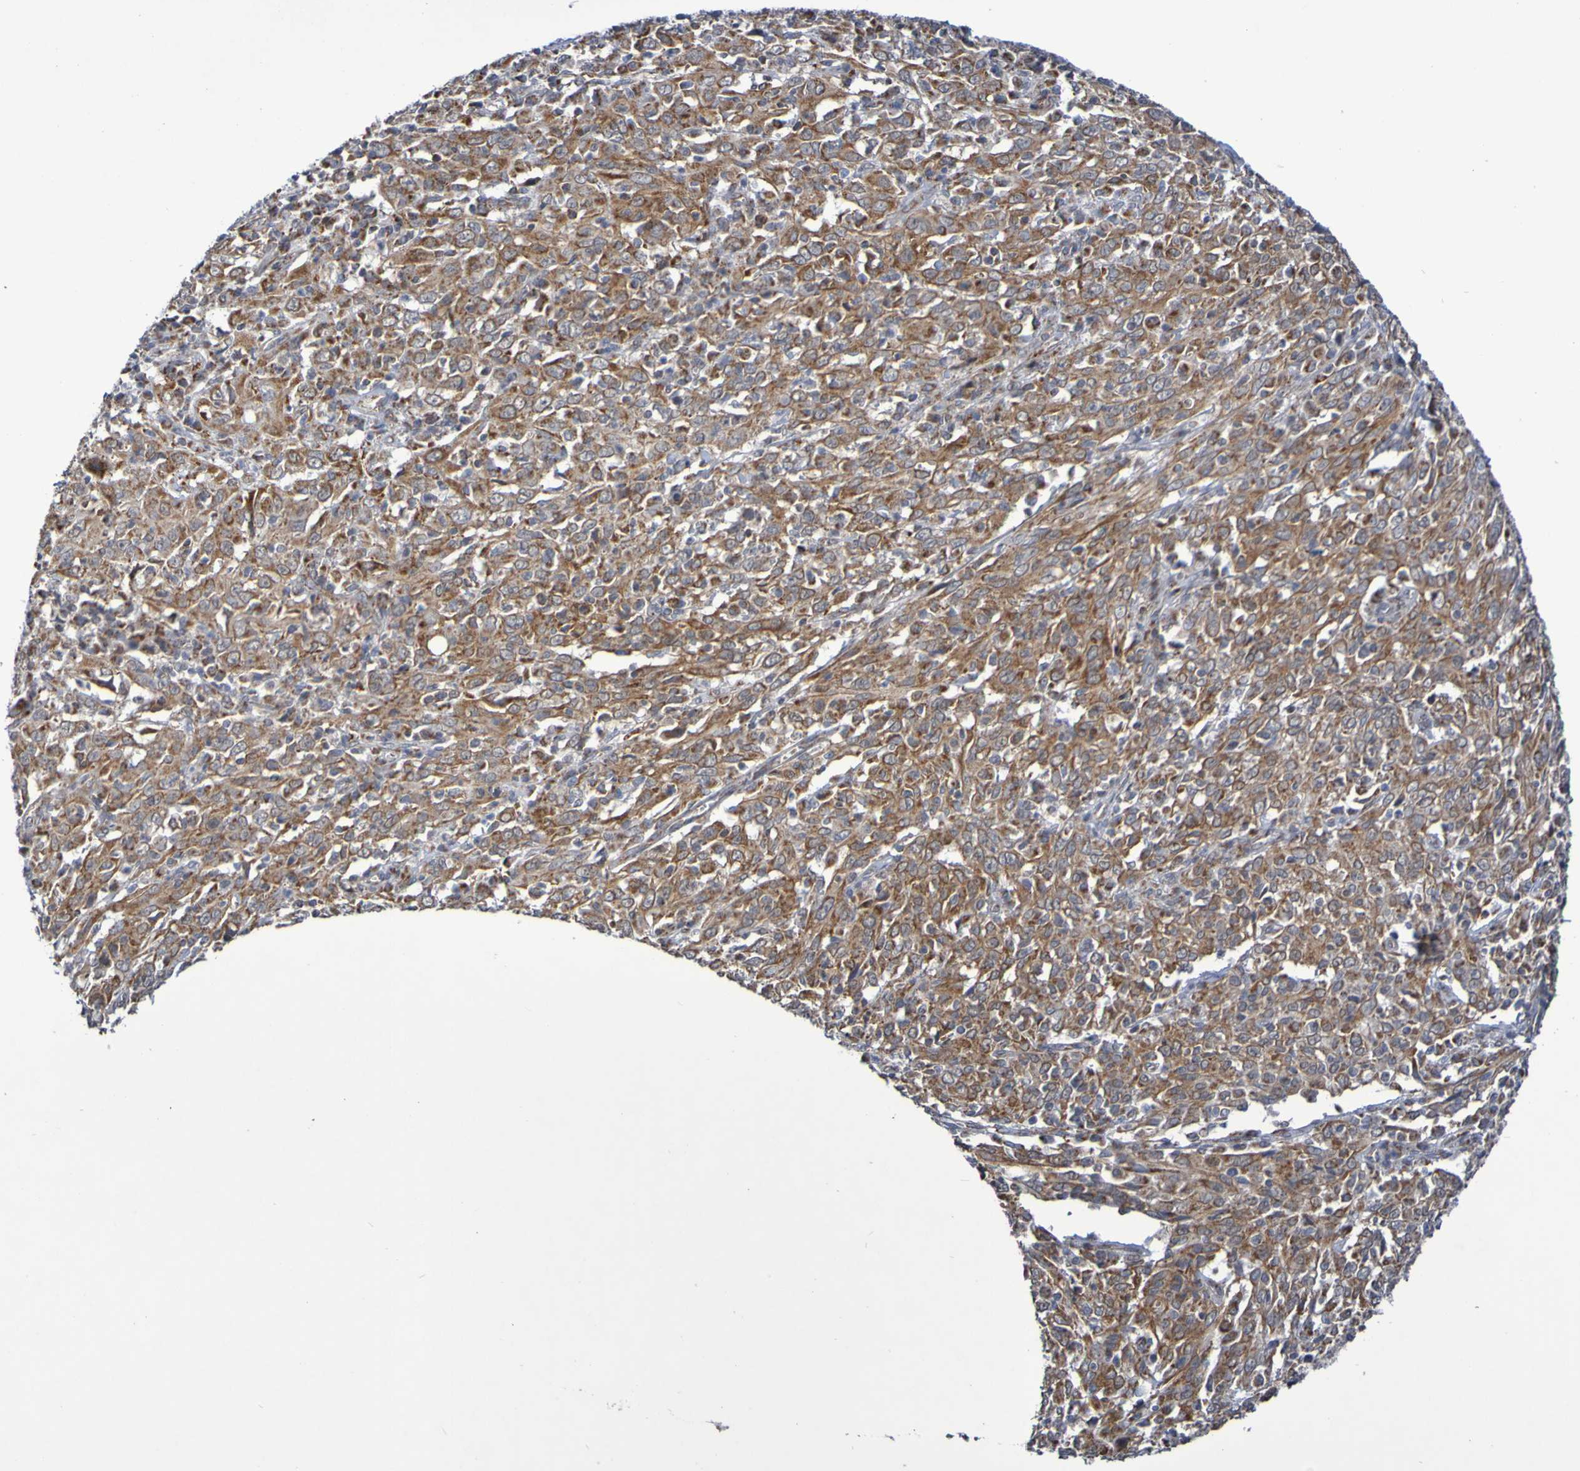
{"staining": {"intensity": "moderate", "quantity": ">75%", "location": "cytoplasmic/membranous"}, "tissue": "cervical cancer", "cell_type": "Tumor cells", "image_type": "cancer", "snomed": [{"axis": "morphology", "description": "Squamous cell carcinoma, NOS"}, {"axis": "topography", "description": "Cervix"}], "caption": "High-power microscopy captured an immunohistochemistry (IHC) image of cervical cancer (squamous cell carcinoma), revealing moderate cytoplasmic/membranous positivity in approximately >75% of tumor cells. (DAB IHC, brown staining for protein, blue staining for nuclei).", "gene": "DVL1", "patient": {"sex": "female", "age": 46}}